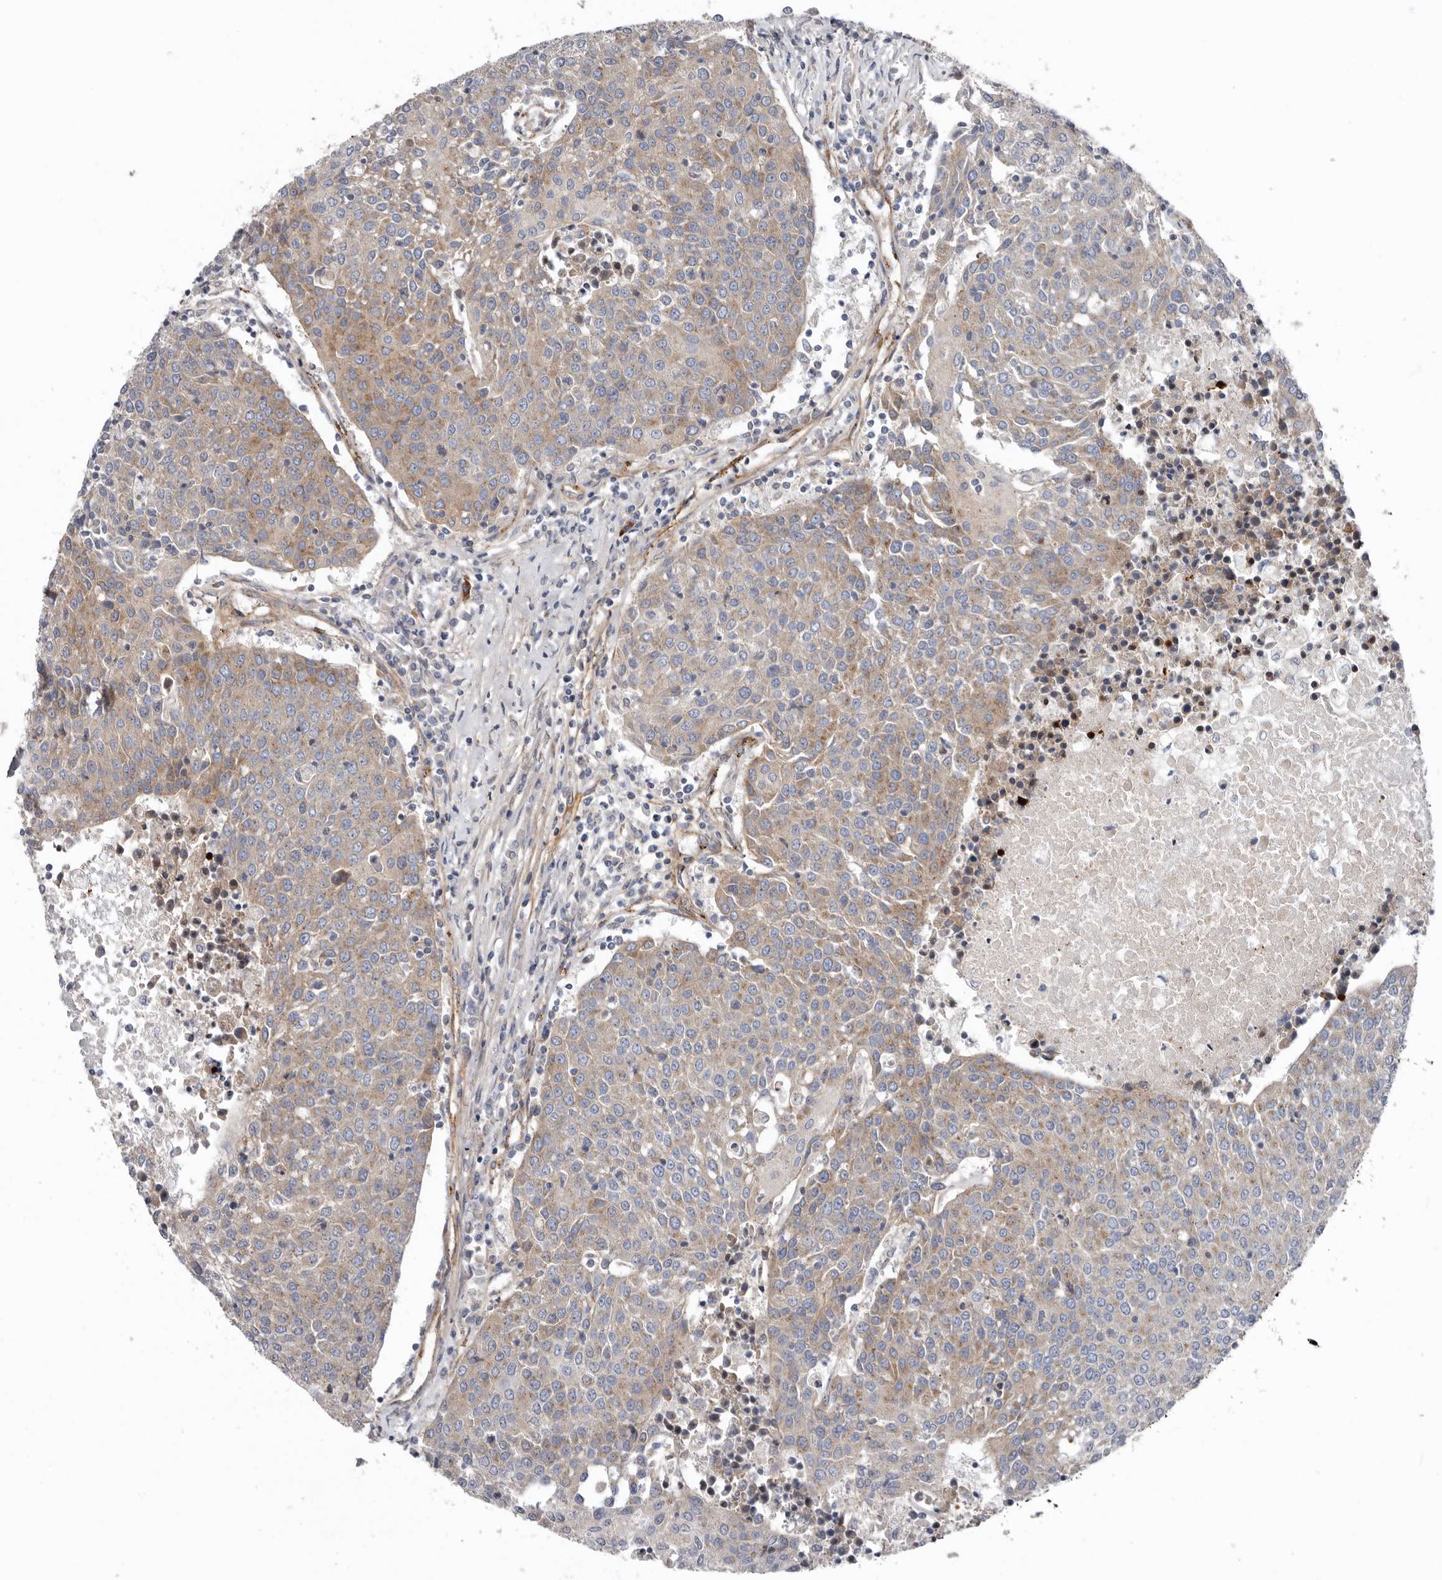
{"staining": {"intensity": "weak", "quantity": "25%-75%", "location": "cytoplasmic/membranous"}, "tissue": "urothelial cancer", "cell_type": "Tumor cells", "image_type": "cancer", "snomed": [{"axis": "morphology", "description": "Urothelial carcinoma, High grade"}, {"axis": "topography", "description": "Urinary bladder"}], "caption": "Weak cytoplasmic/membranous expression is present in approximately 25%-75% of tumor cells in urothelial cancer.", "gene": "LUZP1", "patient": {"sex": "female", "age": 85}}